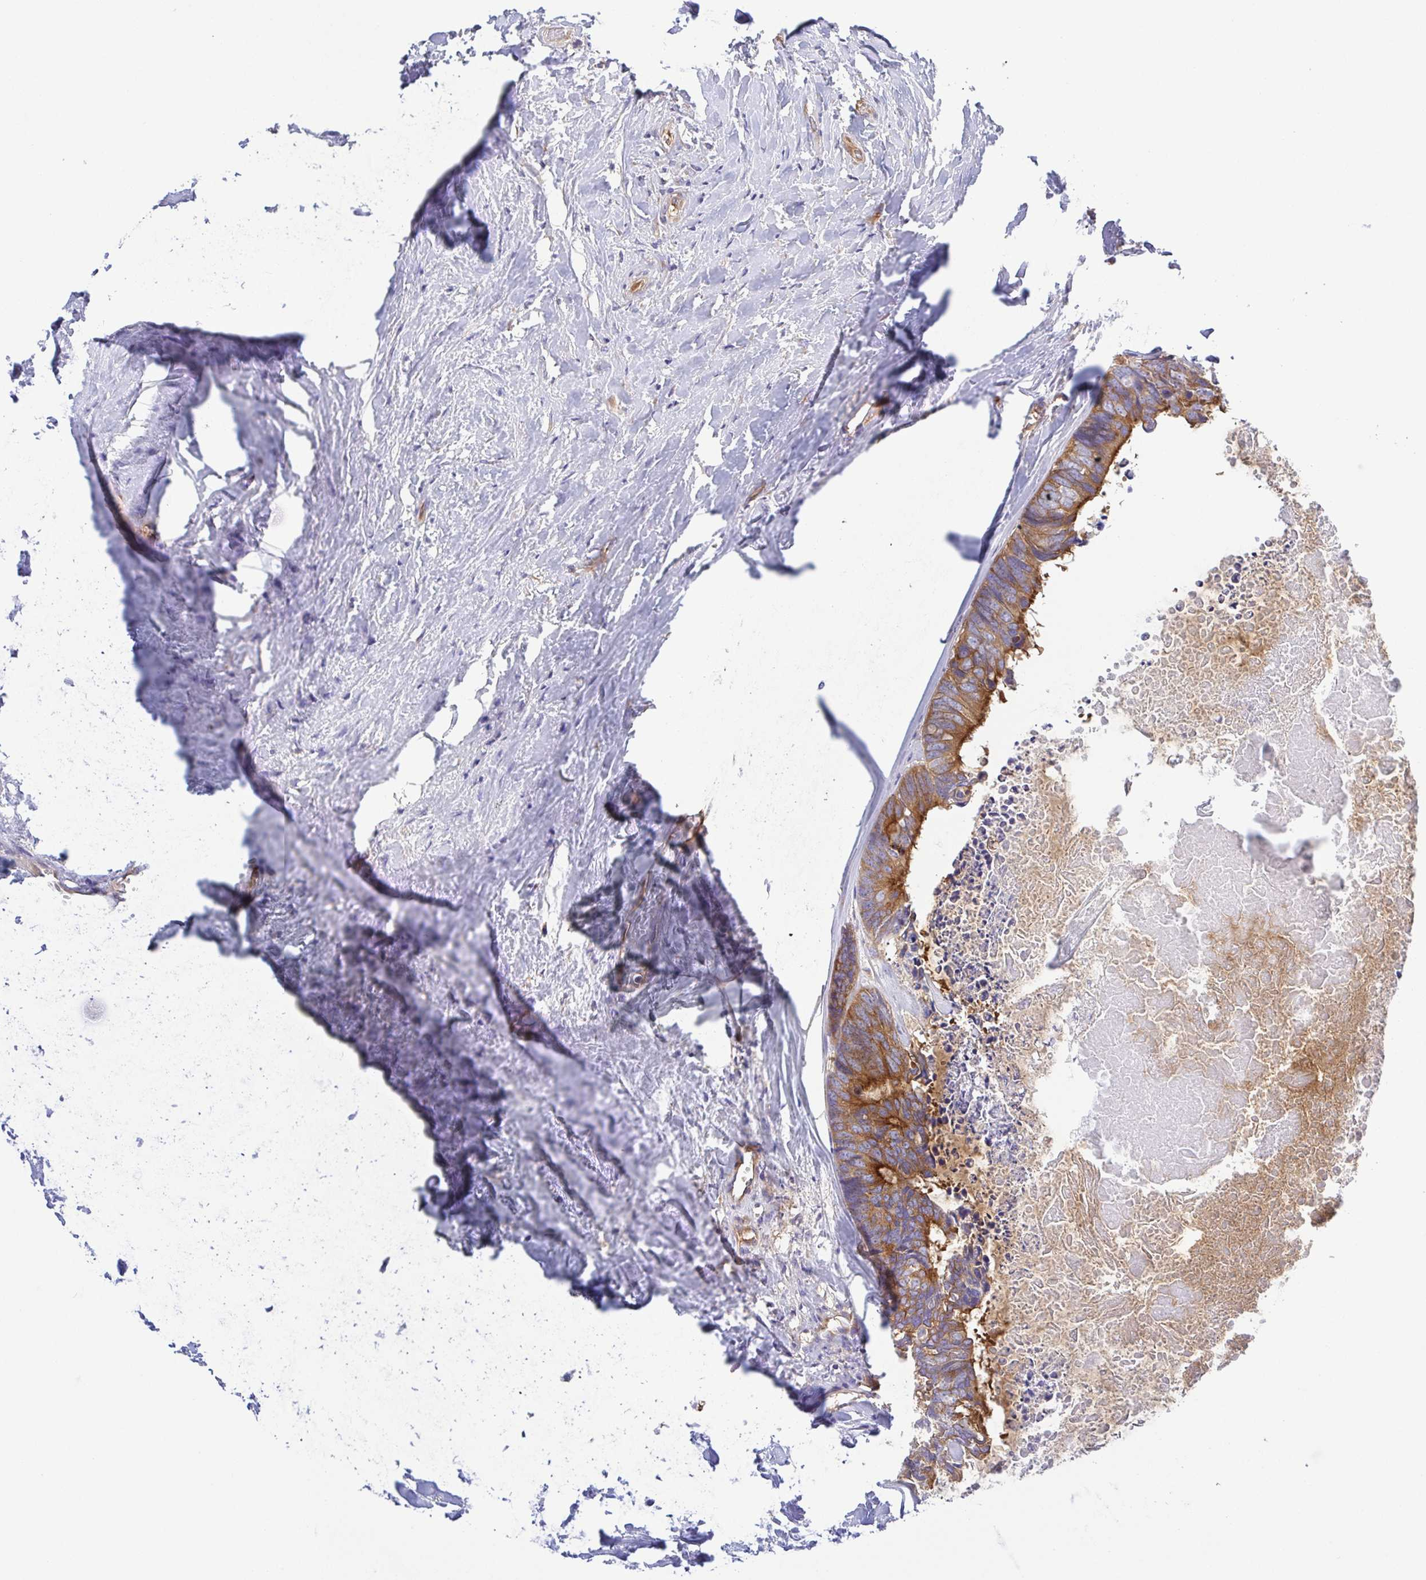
{"staining": {"intensity": "moderate", "quantity": "25%-75%", "location": "cytoplasmic/membranous"}, "tissue": "colorectal cancer", "cell_type": "Tumor cells", "image_type": "cancer", "snomed": [{"axis": "morphology", "description": "Adenocarcinoma, NOS"}, {"axis": "topography", "description": "Colon"}, {"axis": "topography", "description": "Rectum"}], "caption": "Tumor cells exhibit medium levels of moderate cytoplasmic/membranous expression in approximately 25%-75% of cells in colorectal adenocarcinoma. (DAB (3,3'-diaminobenzidine) IHC, brown staining for protein, blue staining for nuclei).", "gene": "KIF5B", "patient": {"sex": "male", "age": 57}}